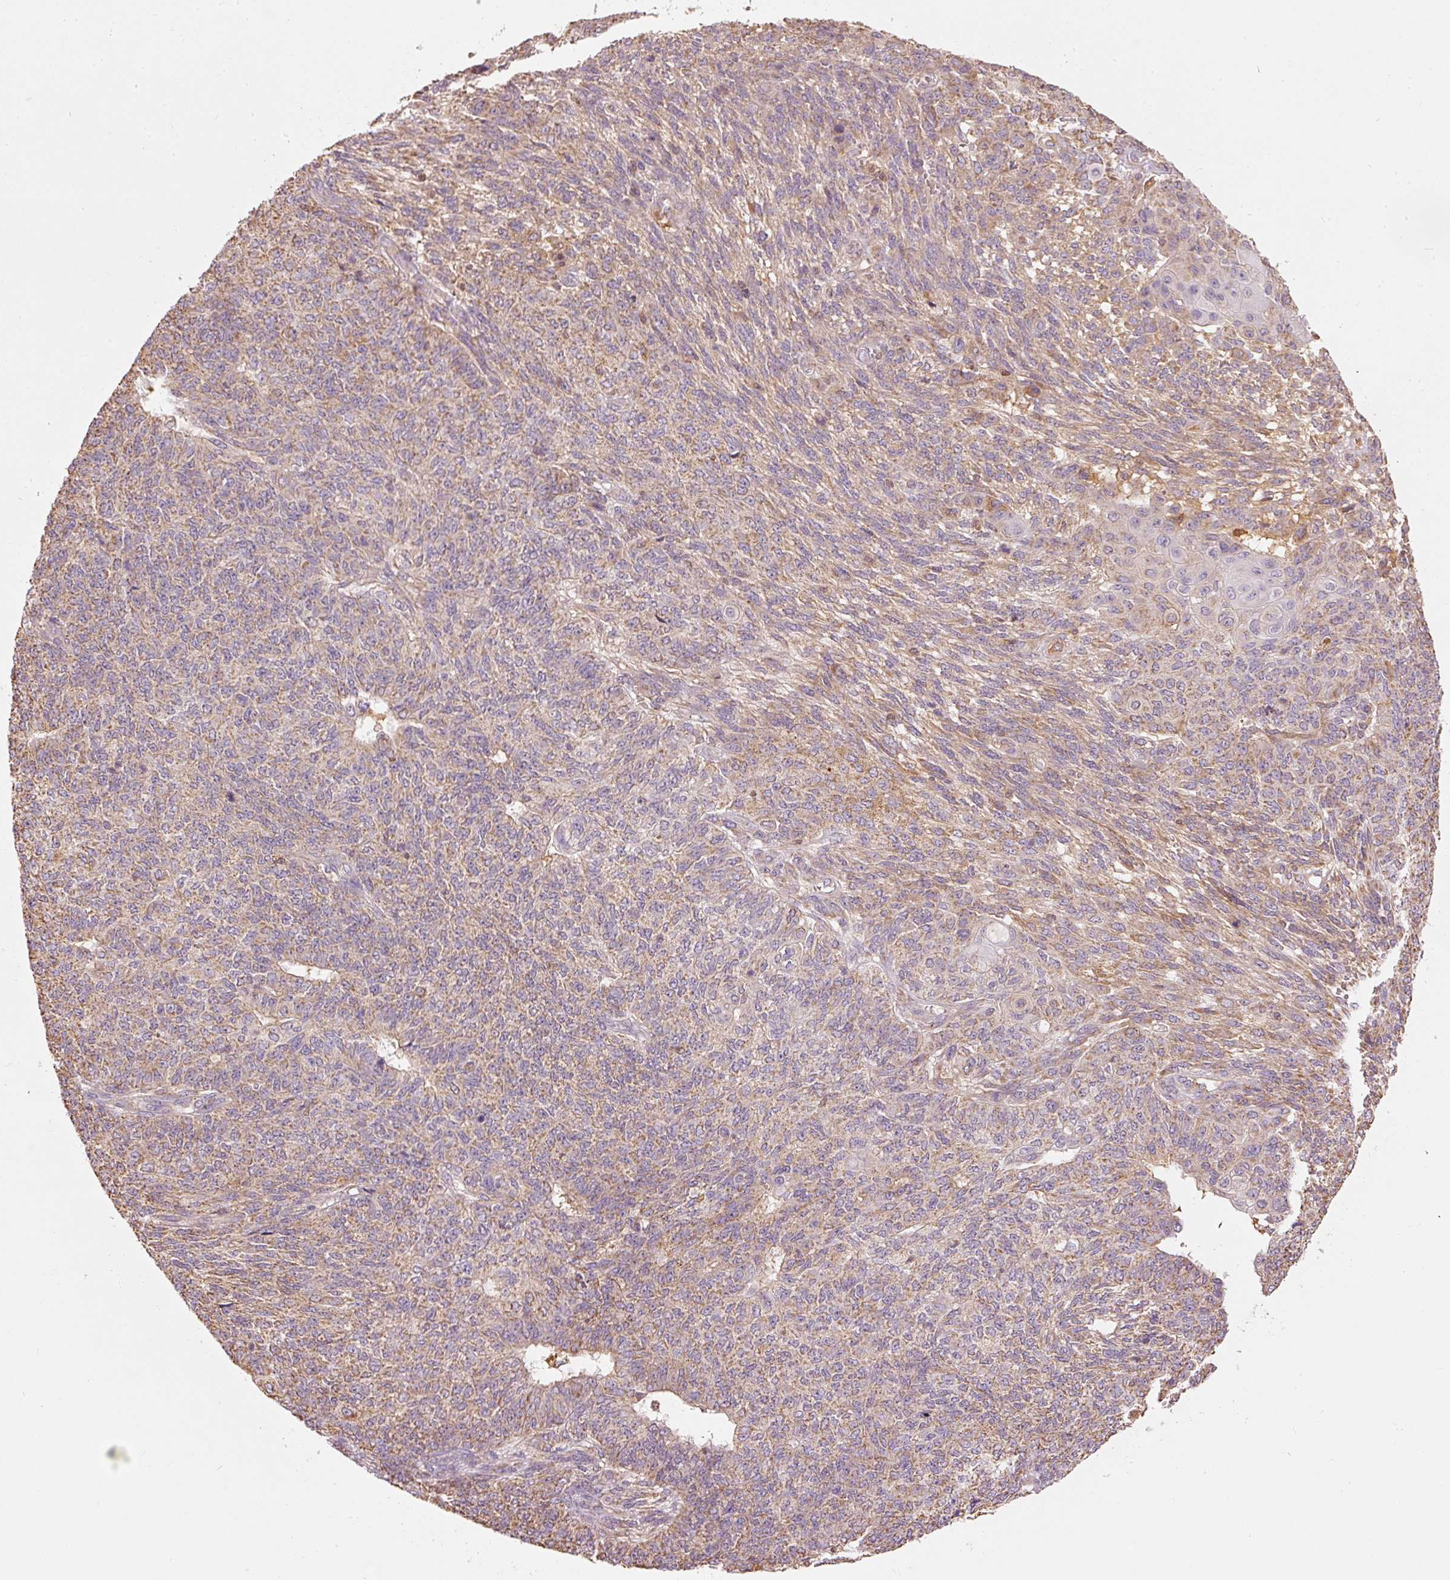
{"staining": {"intensity": "weak", "quantity": ">75%", "location": "cytoplasmic/membranous"}, "tissue": "endometrial cancer", "cell_type": "Tumor cells", "image_type": "cancer", "snomed": [{"axis": "morphology", "description": "Adenocarcinoma, NOS"}, {"axis": "topography", "description": "Endometrium"}], "caption": "Endometrial adenocarcinoma tissue reveals weak cytoplasmic/membranous staining in about >75% of tumor cells", "gene": "PSENEN", "patient": {"sex": "female", "age": 32}}